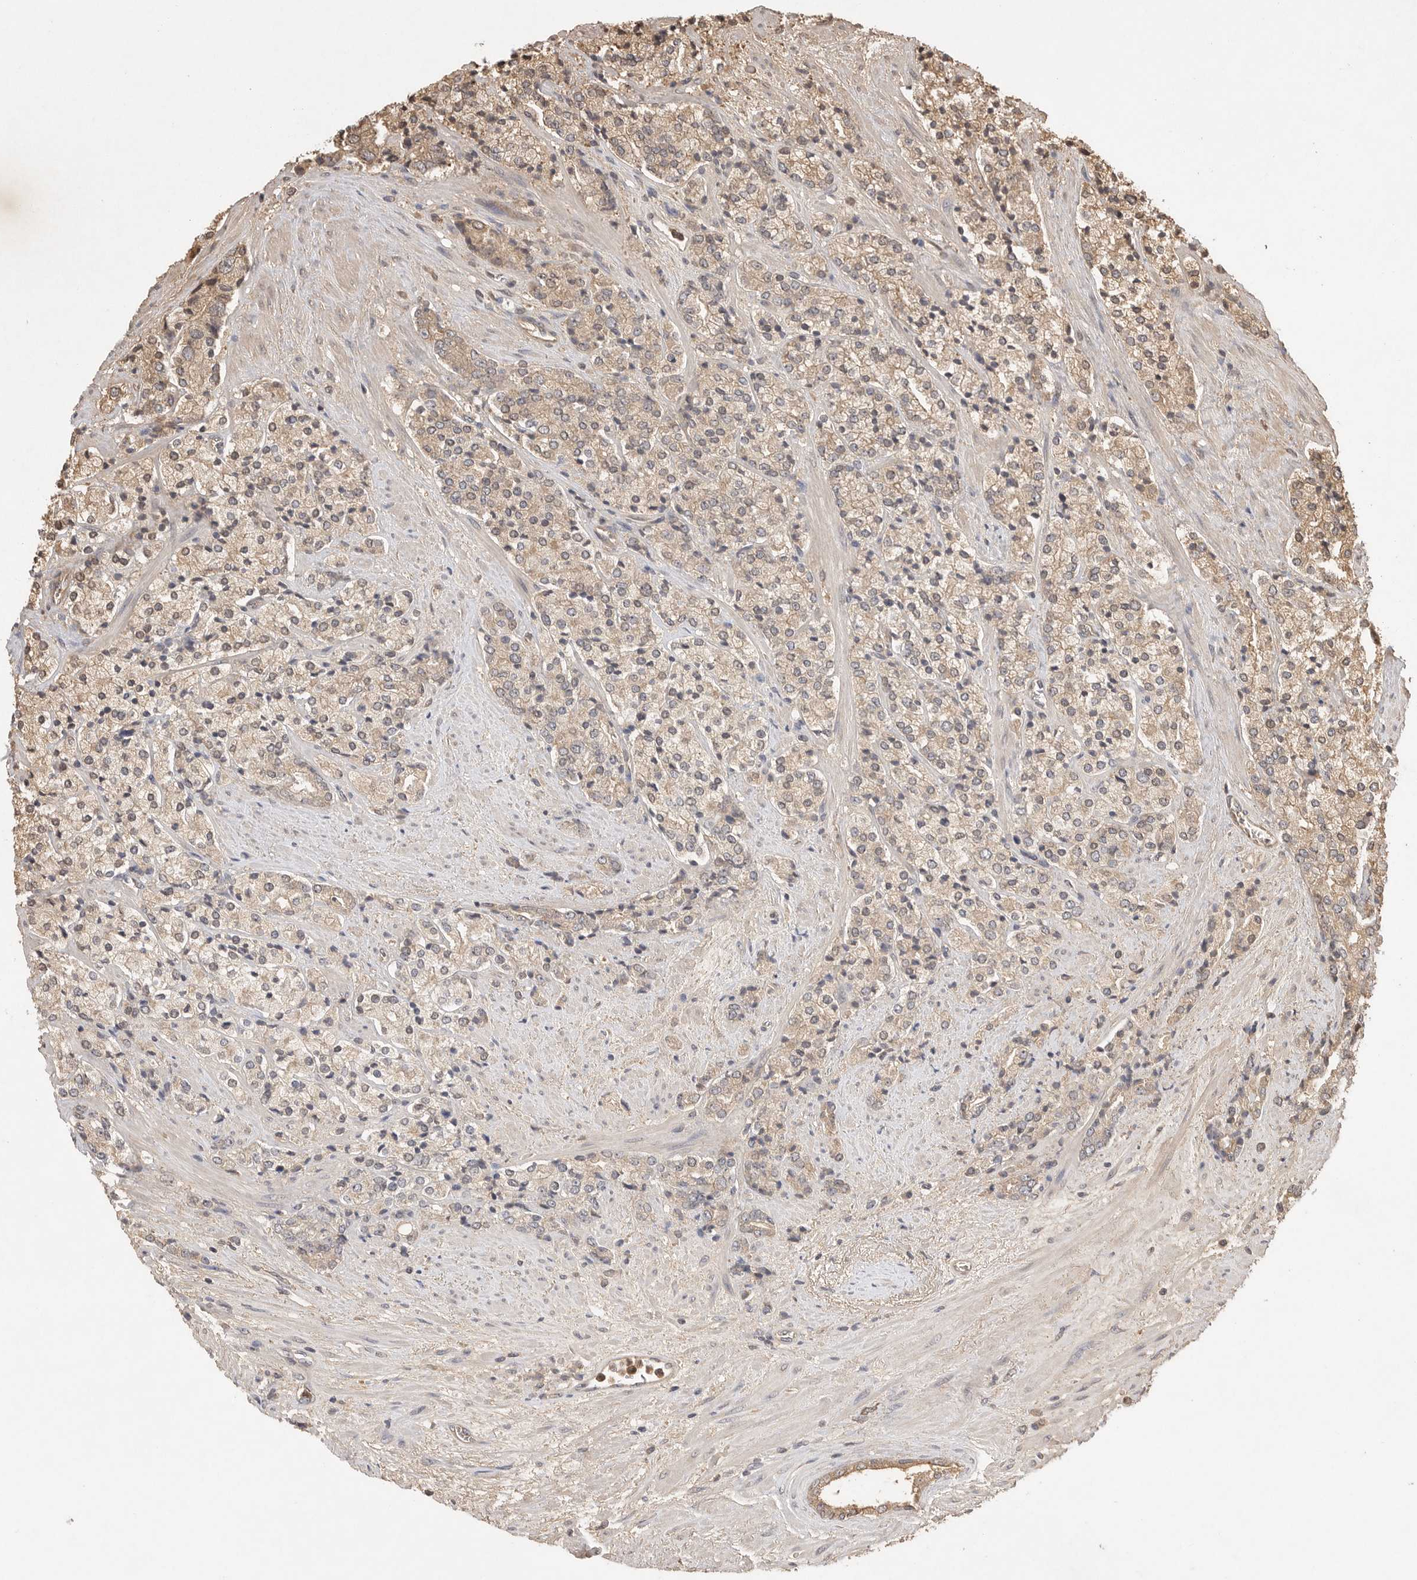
{"staining": {"intensity": "weak", "quantity": ">75%", "location": "cytoplasmic/membranous"}, "tissue": "prostate cancer", "cell_type": "Tumor cells", "image_type": "cancer", "snomed": [{"axis": "morphology", "description": "Adenocarcinoma, High grade"}, {"axis": "topography", "description": "Prostate"}], "caption": "Tumor cells show low levels of weak cytoplasmic/membranous staining in about >75% of cells in prostate cancer.", "gene": "PRMT3", "patient": {"sex": "male", "age": 71}}